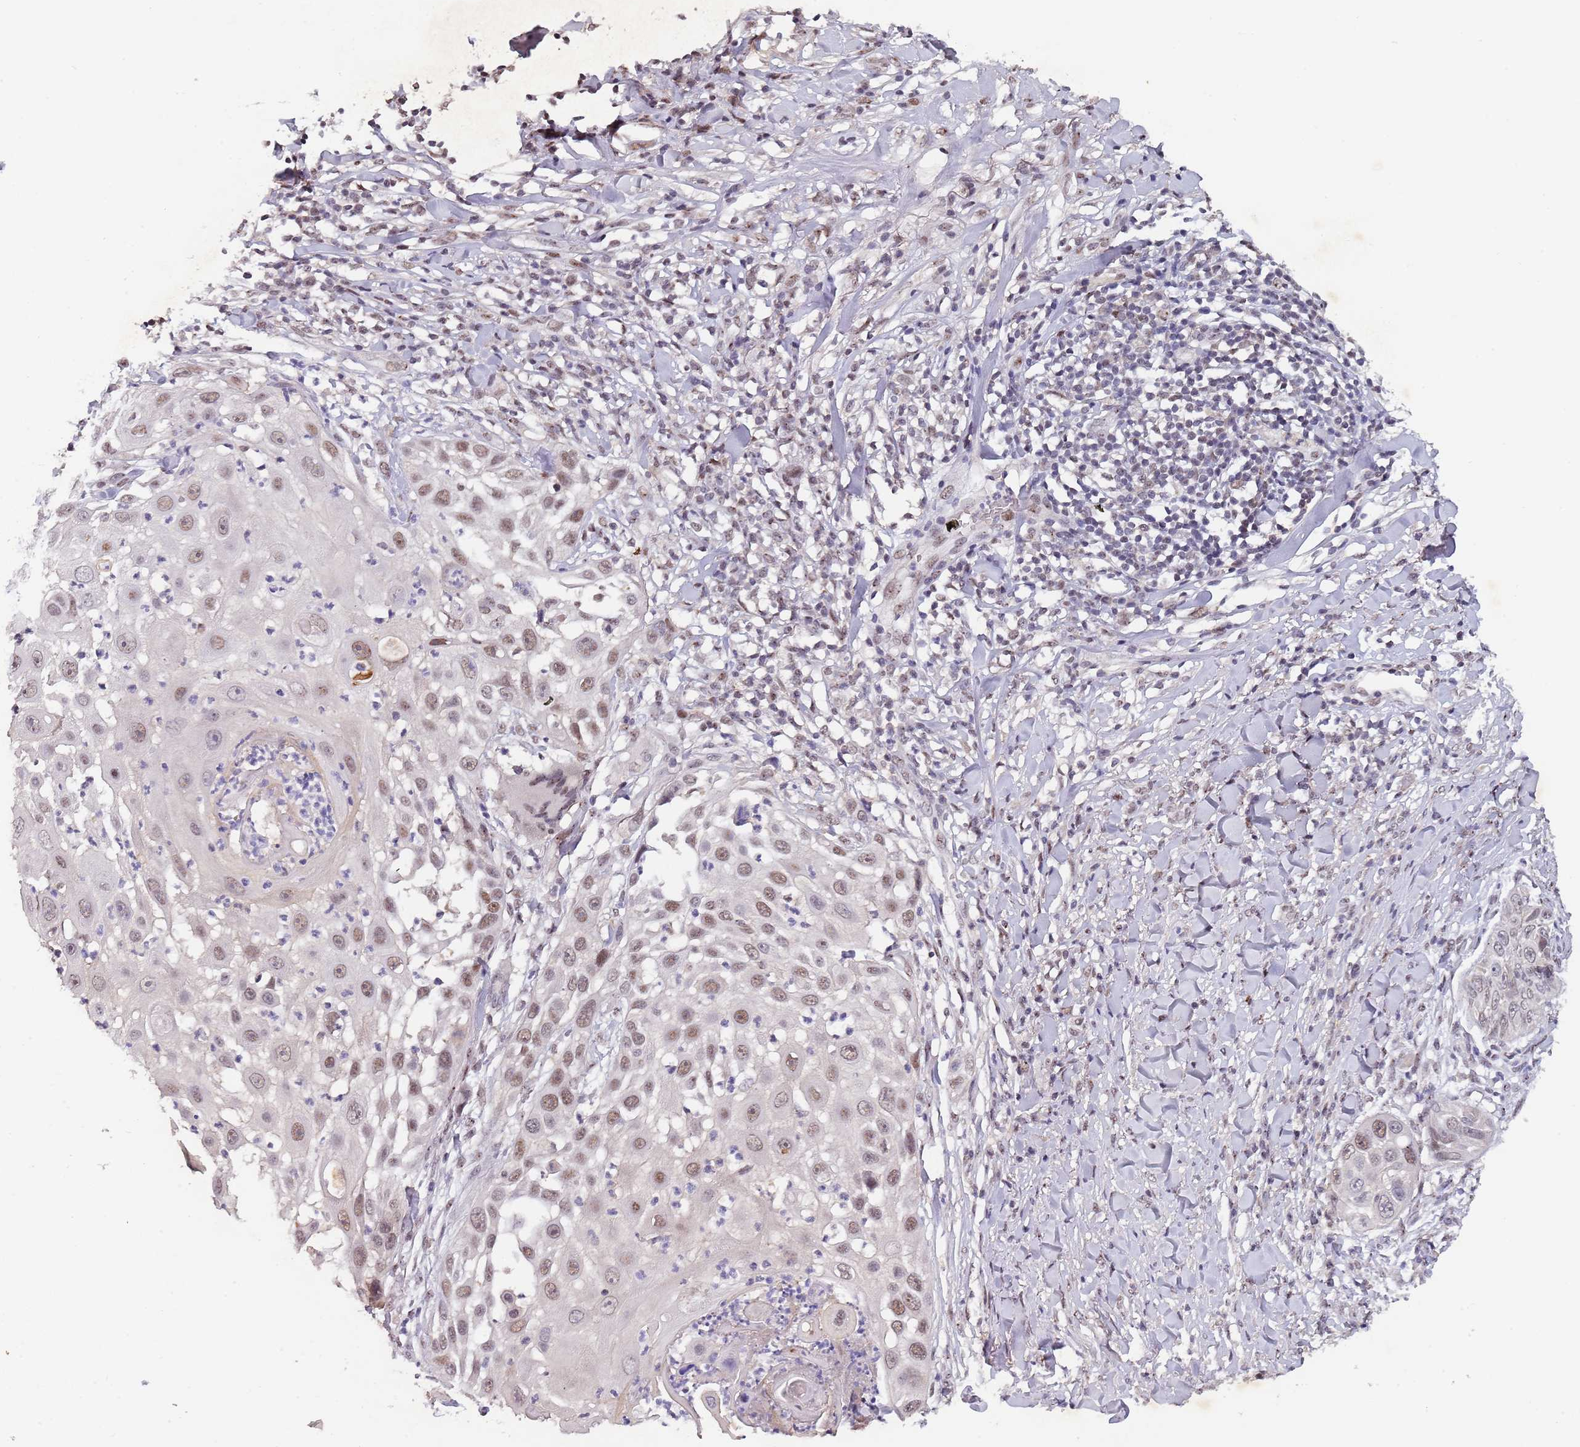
{"staining": {"intensity": "moderate", "quantity": ">75%", "location": "nuclear"}, "tissue": "skin cancer", "cell_type": "Tumor cells", "image_type": "cancer", "snomed": [{"axis": "morphology", "description": "Squamous cell carcinoma, NOS"}, {"axis": "topography", "description": "Skin"}], "caption": "An immunohistochemistry histopathology image of neoplastic tissue is shown. Protein staining in brown shows moderate nuclear positivity in skin cancer (squamous cell carcinoma) within tumor cells.", "gene": "CIZ1", "patient": {"sex": "female", "age": 44}}